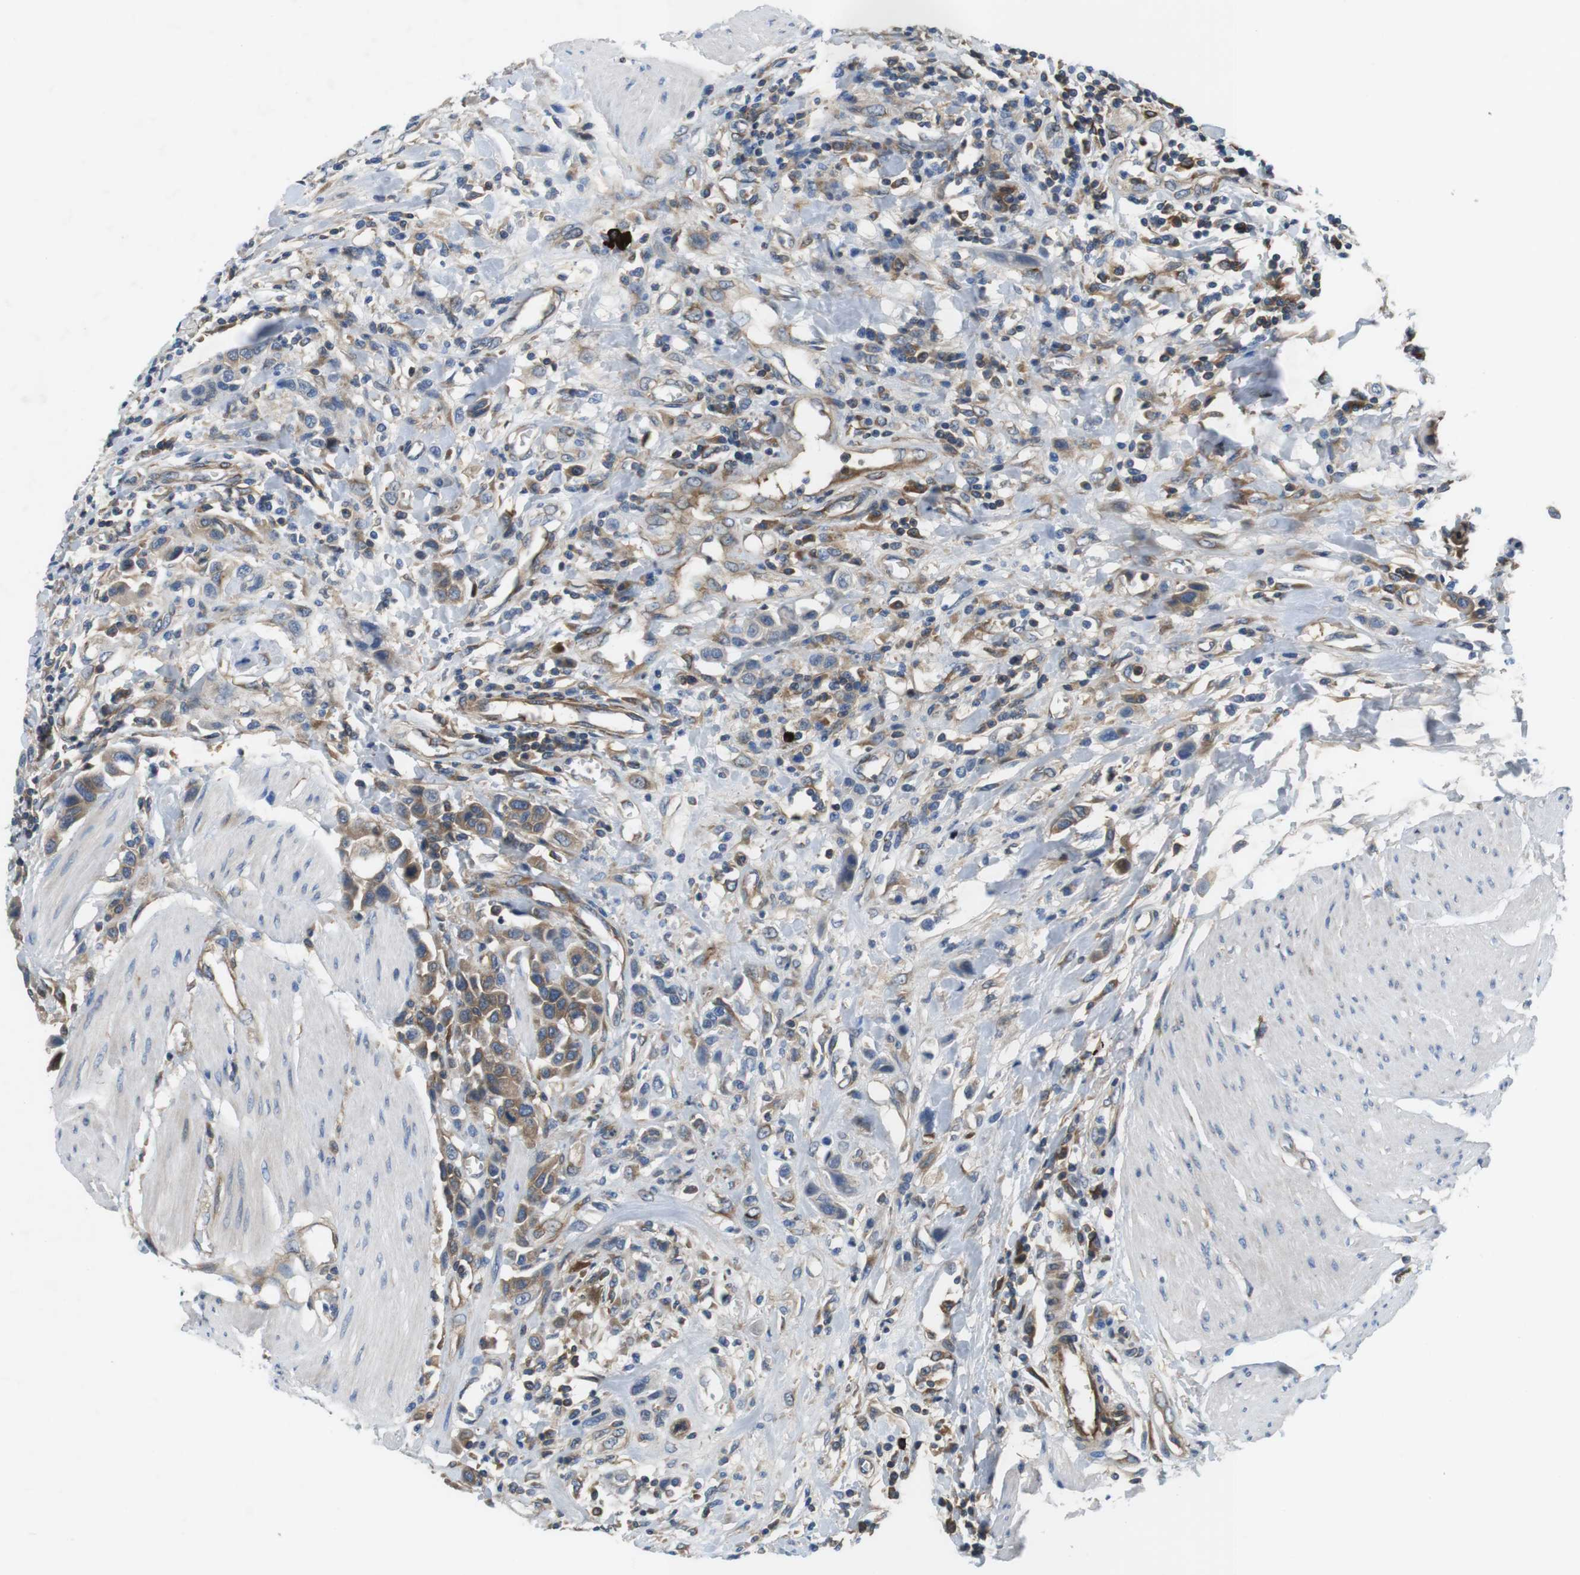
{"staining": {"intensity": "moderate", "quantity": "25%-75%", "location": "cytoplasmic/membranous"}, "tissue": "urothelial cancer", "cell_type": "Tumor cells", "image_type": "cancer", "snomed": [{"axis": "morphology", "description": "Urothelial carcinoma, High grade"}, {"axis": "topography", "description": "Urinary bladder"}], "caption": "Immunohistochemical staining of urothelial carcinoma (high-grade) exhibits medium levels of moderate cytoplasmic/membranous protein positivity in about 25%-75% of tumor cells.", "gene": "DCLK1", "patient": {"sex": "male", "age": 50}}